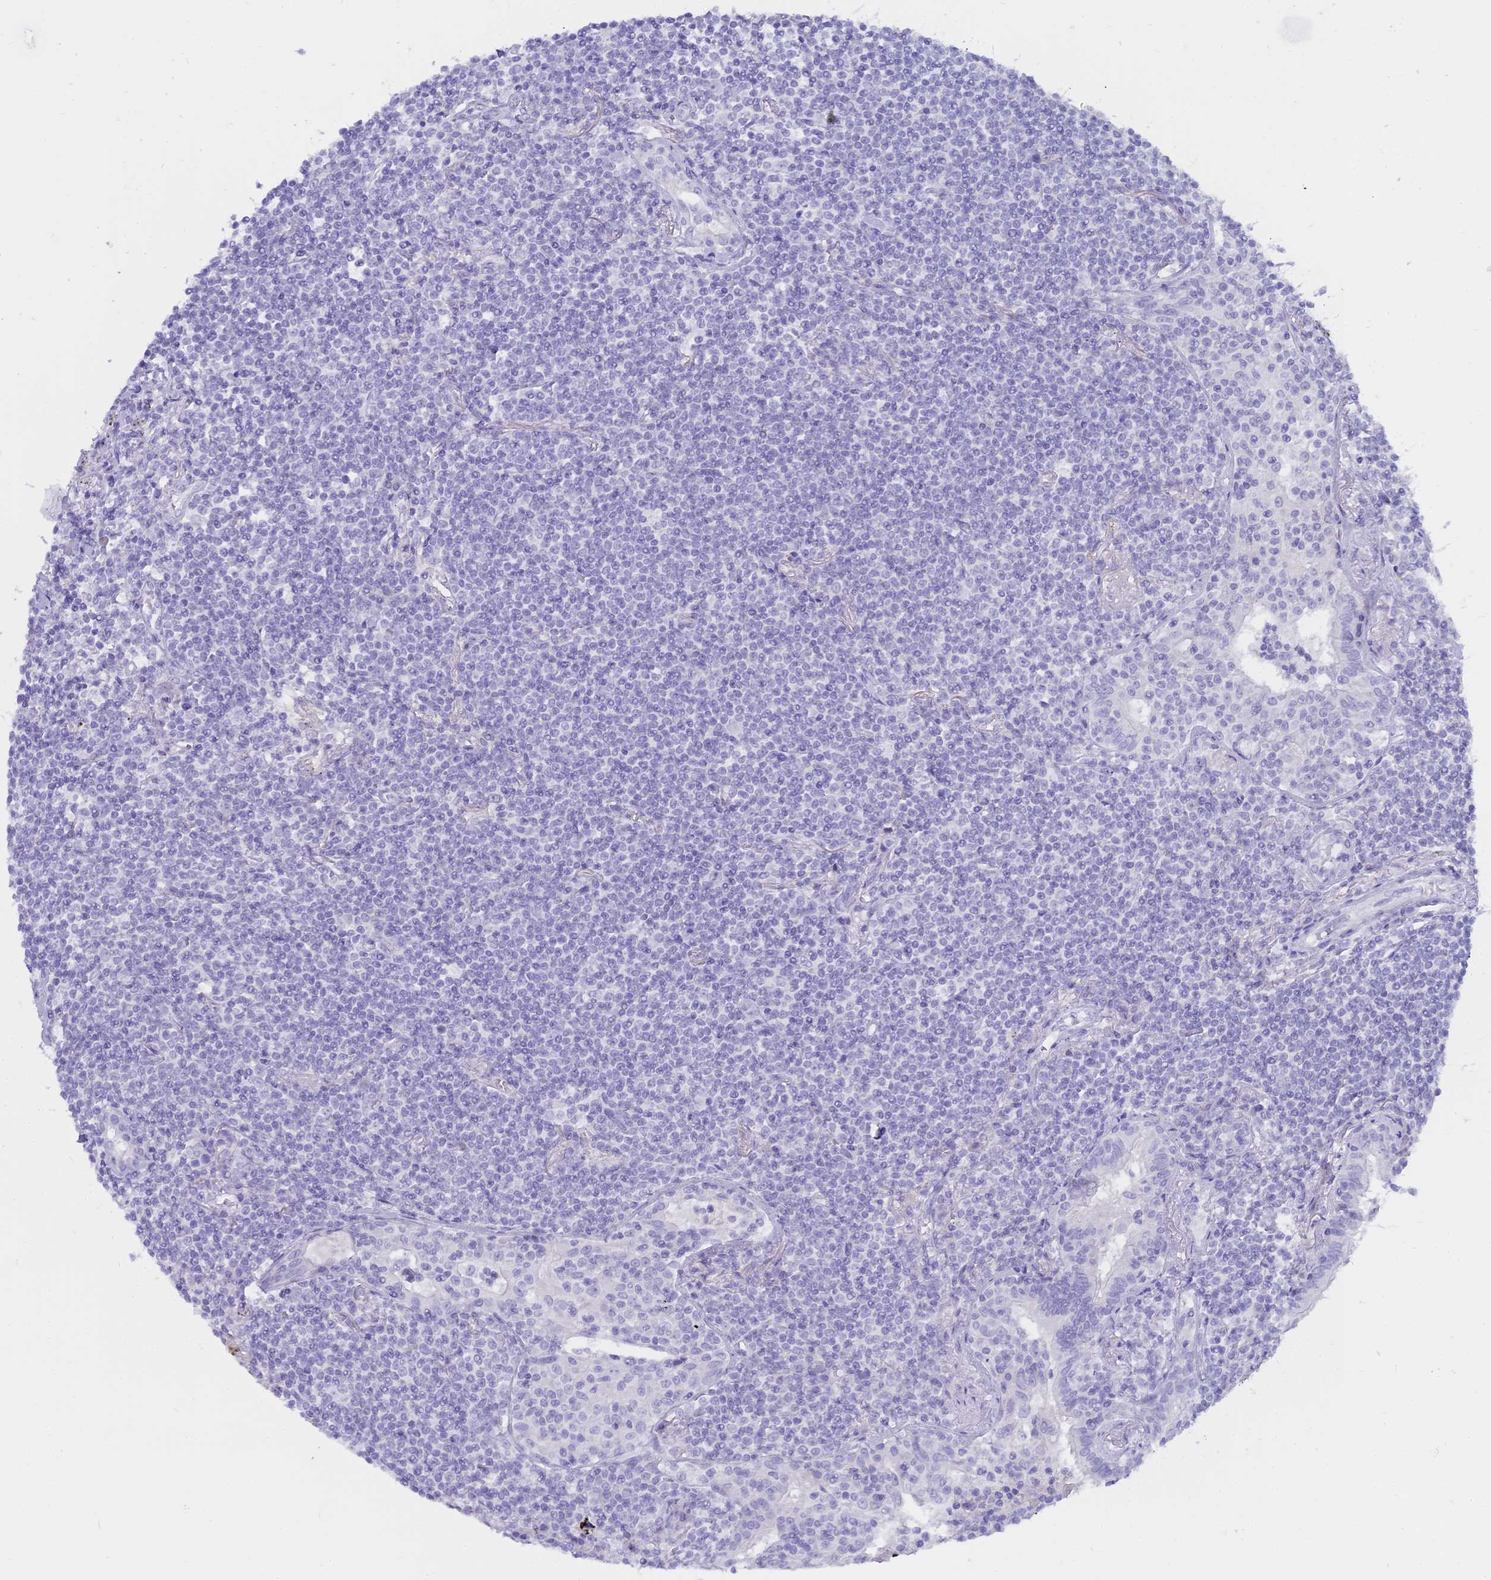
{"staining": {"intensity": "negative", "quantity": "none", "location": "none"}, "tissue": "lymphoma", "cell_type": "Tumor cells", "image_type": "cancer", "snomed": [{"axis": "morphology", "description": "Malignant lymphoma, non-Hodgkin's type, Low grade"}, {"axis": "topography", "description": "Lung"}], "caption": "Immunohistochemical staining of lymphoma shows no significant staining in tumor cells. The staining is performed using DAB brown chromogen with nuclei counter-stained in using hematoxylin.", "gene": "ALPP", "patient": {"sex": "female", "age": 71}}